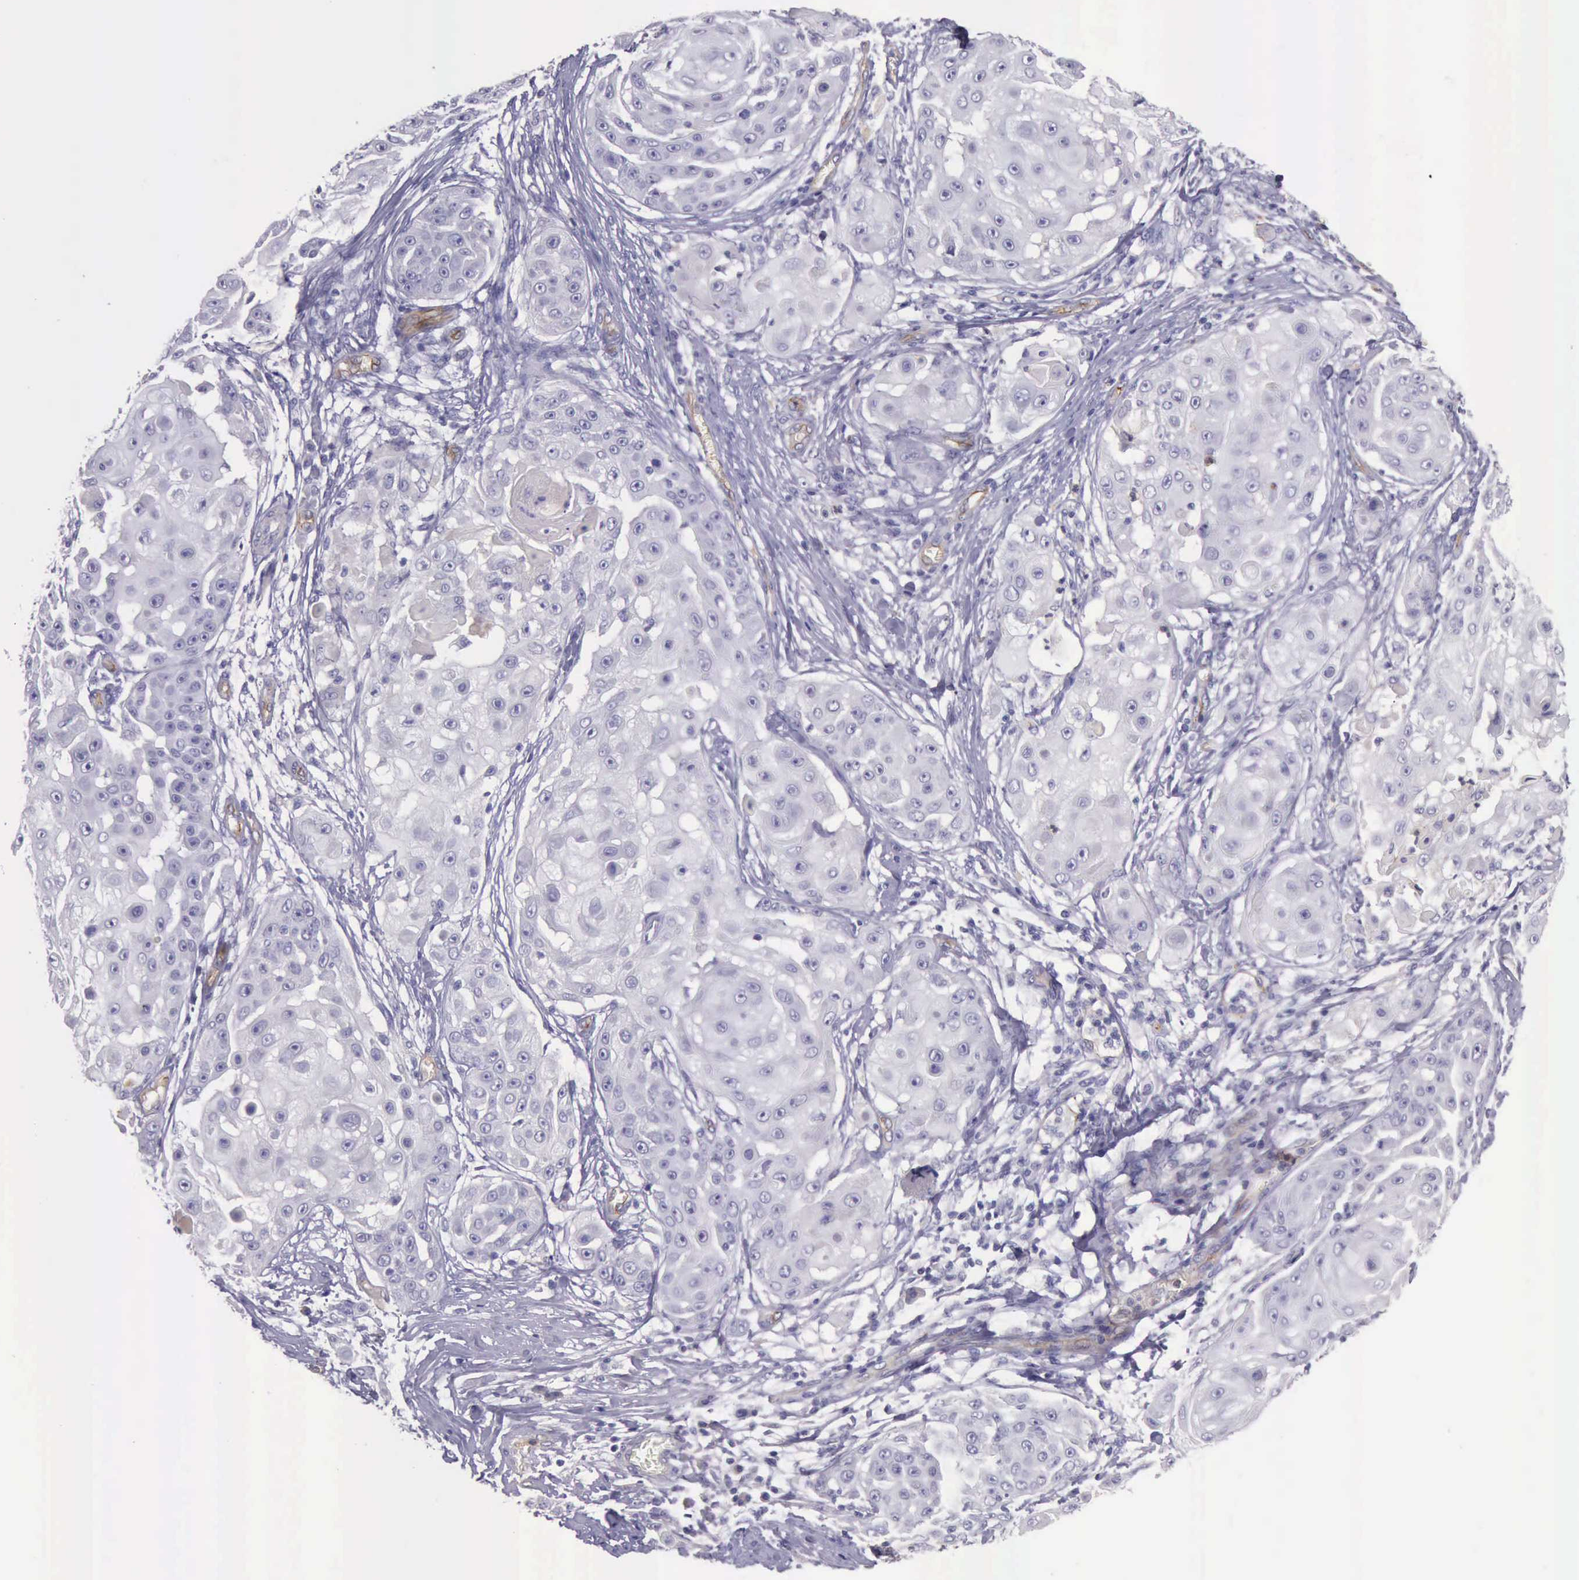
{"staining": {"intensity": "negative", "quantity": "none", "location": "none"}, "tissue": "skin cancer", "cell_type": "Tumor cells", "image_type": "cancer", "snomed": [{"axis": "morphology", "description": "Squamous cell carcinoma, NOS"}, {"axis": "topography", "description": "Skin"}], "caption": "High power microscopy image of an immunohistochemistry image of skin cancer, revealing no significant expression in tumor cells.", "gene": "TCEANC", "patient": {"sex": "female", "age": 57}}